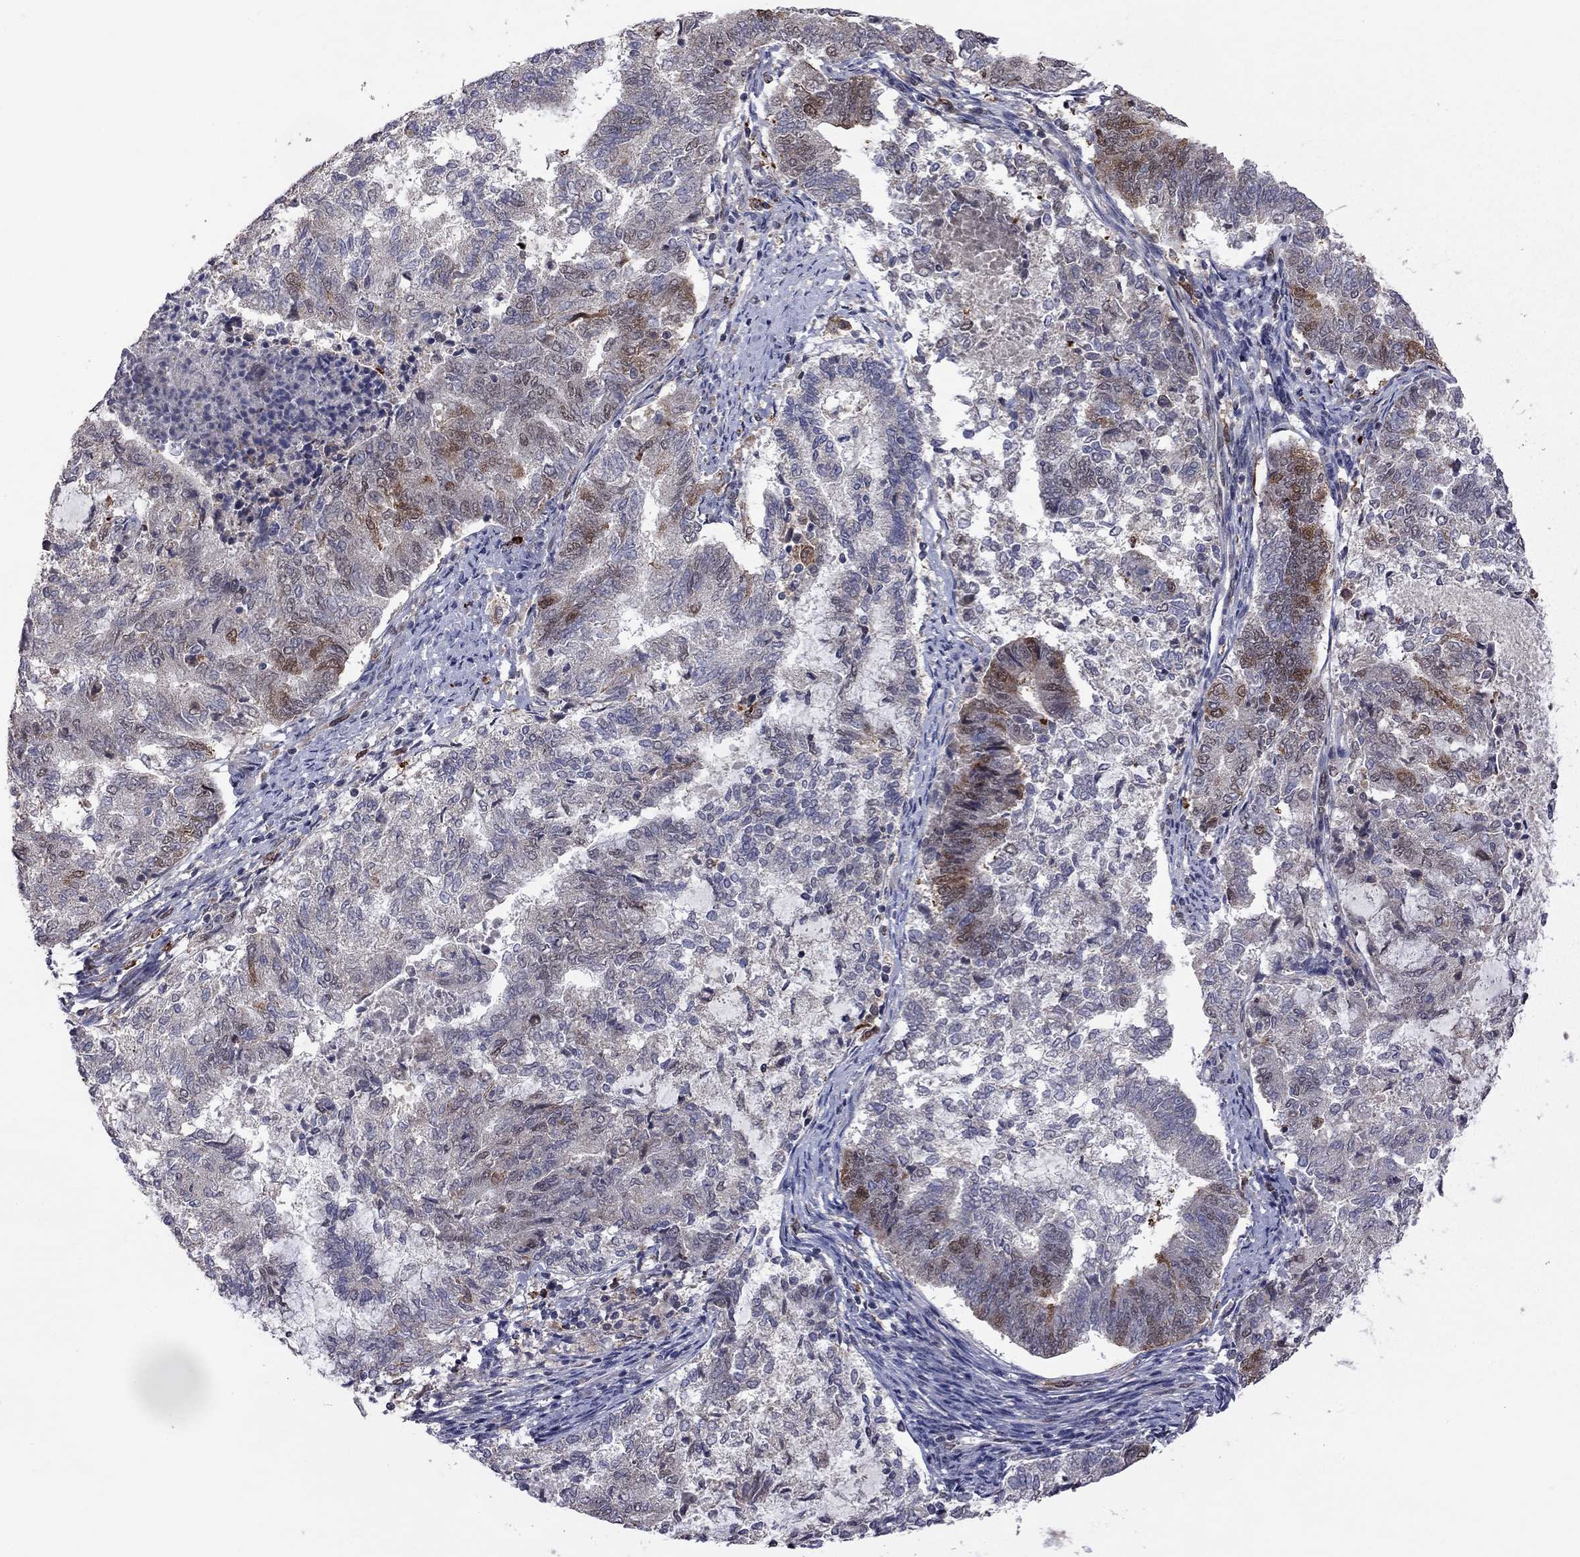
{"staining": {"intensity": "strong", "quantity": "<25%", "location": "cytoplasmic/membranous"}, "tissue": "endometrial cancer", "cell_type": "Tumor cells", "image_type": "cancer", "snomed": [{"axis": "morphology", "description": "Adenocarcinoma, NOS"}, {"axis": "topography", "description": "Endometrium"}], "caption": "Endometrial cancer stained with a protein marker reveals strong staining in tumor cells.", "gene": "GPAA1", "patient": {"sex": "female", "age": 65}}